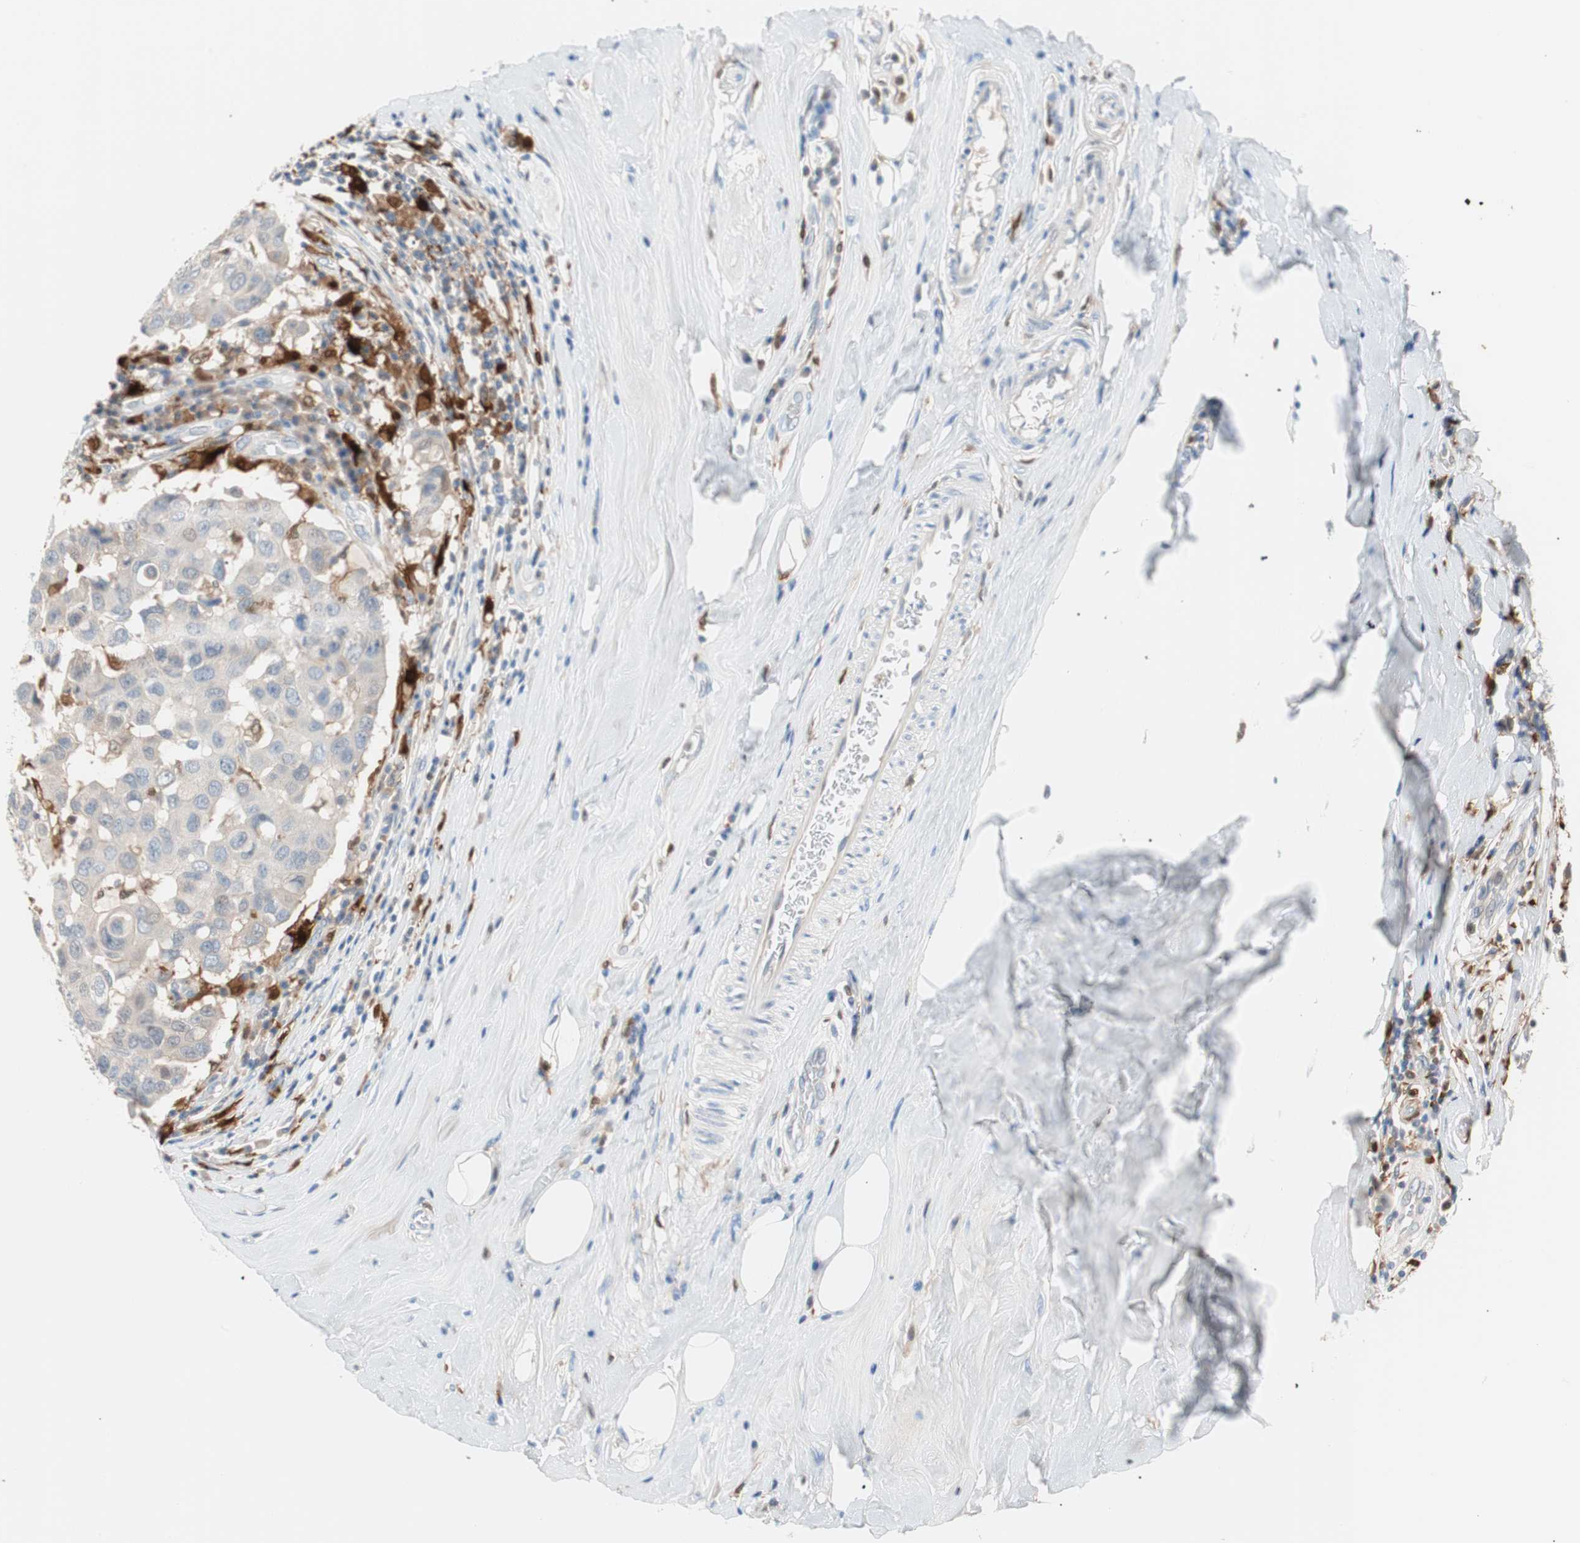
{"staining": {"intensity": "weak", "quantity": ">75%", "location": "cytoplasmic/membranous"}, "tissue": "breast cancer", "cell_type": "Tumor cells", "image_type": "cancer", "snomed": [{"axis": "morphology", "description": "Duct carcinoma"}, {"axis": "topography", "description": "Breast"}], "caption": "Immunohistochemistry (IHC) (DAB) staining of human breast cancer (invasive ductal carcinoma) exhibits weak cytoplasmic/membranous protein staining in approximately >75% of tumor cells. The protein of interest is stained brown, and the nuclei are stained in blue (DAB IHC with brightfield microscopy, high magnification).", "gene": "IL18", "patient": {"sex": "female", "age": 27}}